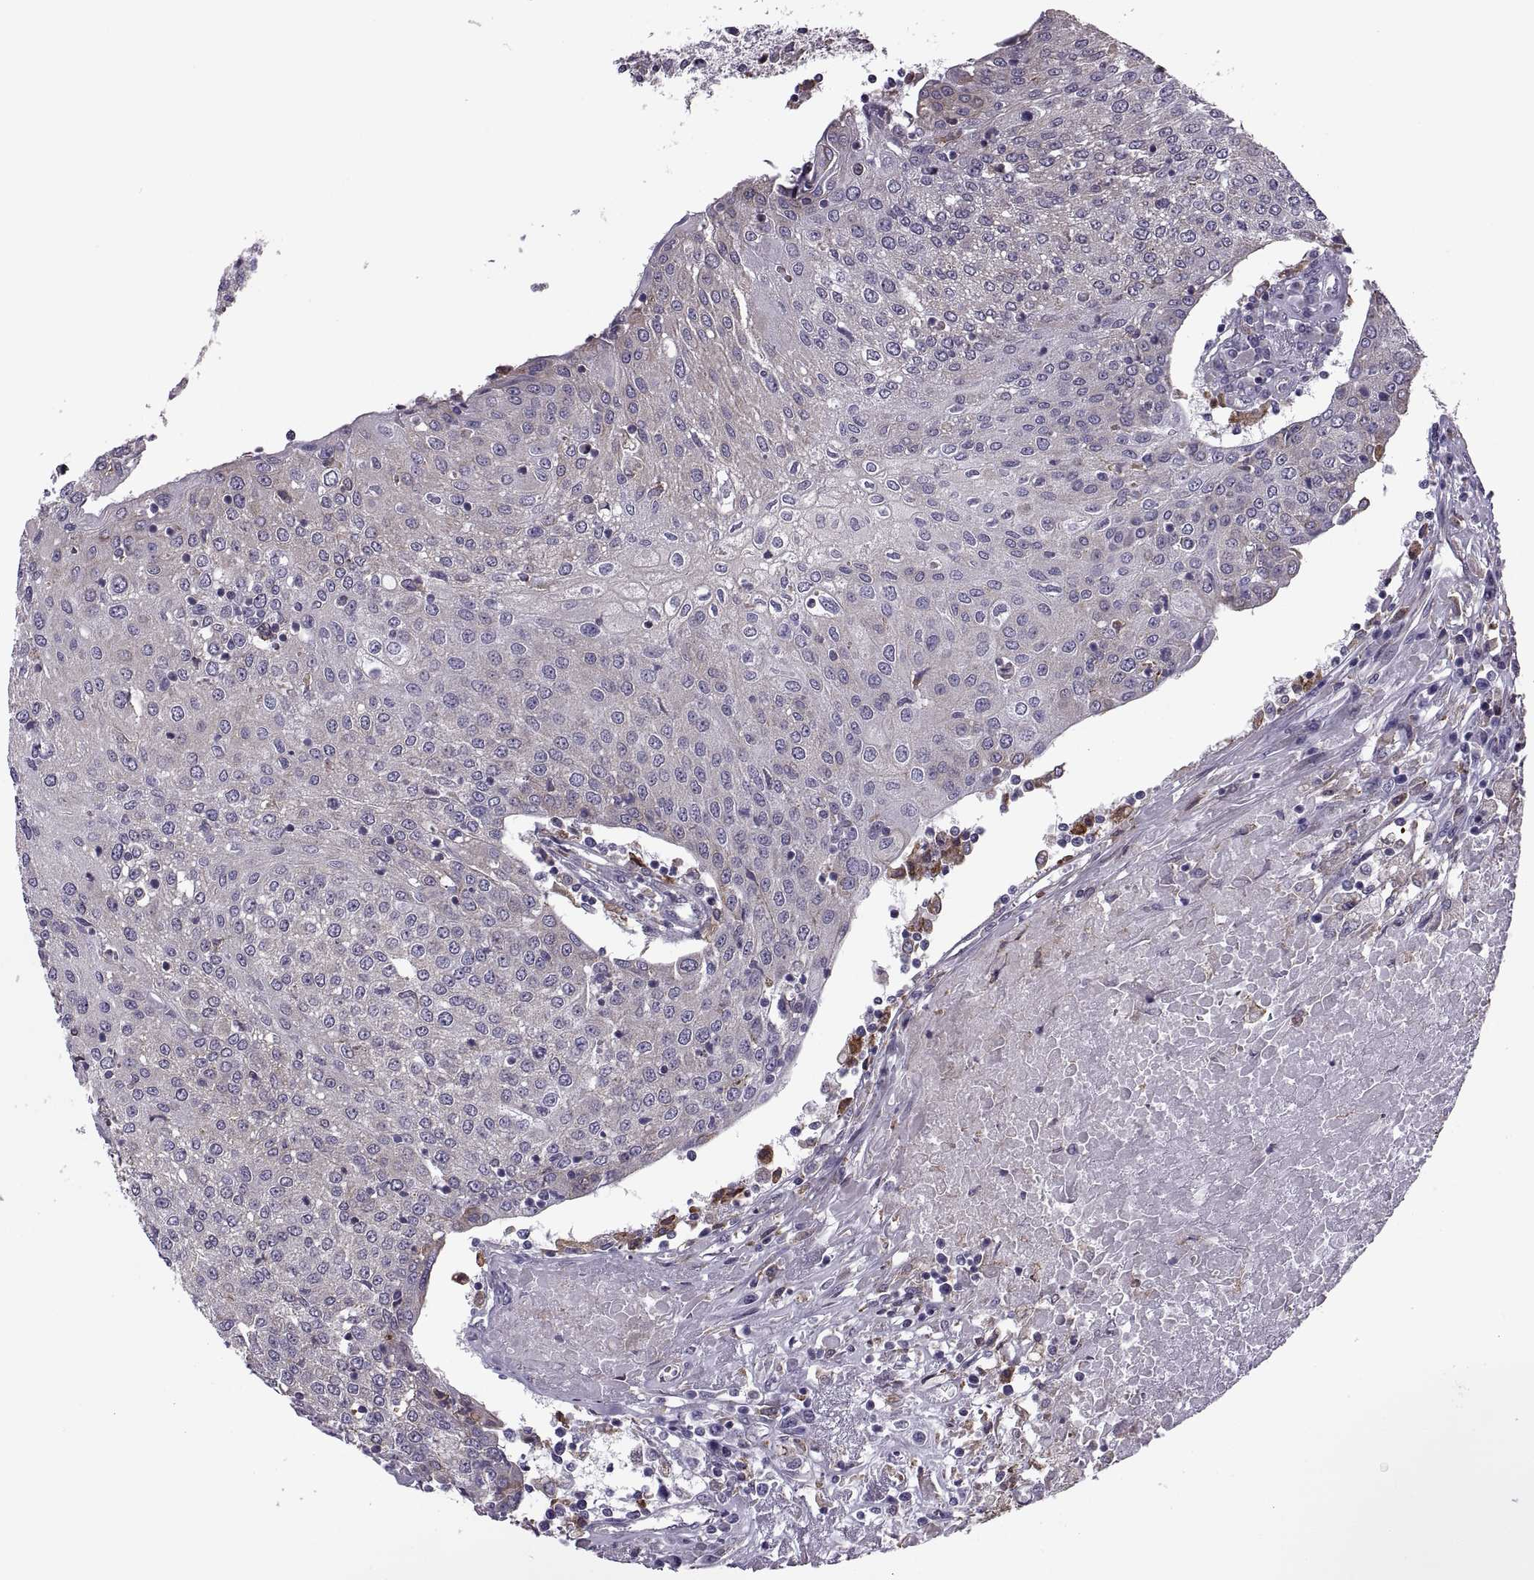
{"staining": {"intensity": "negative", "quantity": "none", "location": "none"}, "tissue": "urothelial cancer", "cell_type": "Tumor cells", "image_type": "cancer", "snomed": [{"axis": "morphology", "description": "Urothelial carcinoma, High grade"}, {"axis": "topography", "description": "Urinary bladder"}], "caption": "This is an IHC micrograph of urothelial cancer. There is no positivity in tumor cells.", "gene": "LETM2", "patient": {"sex": "female", "age": 85}}